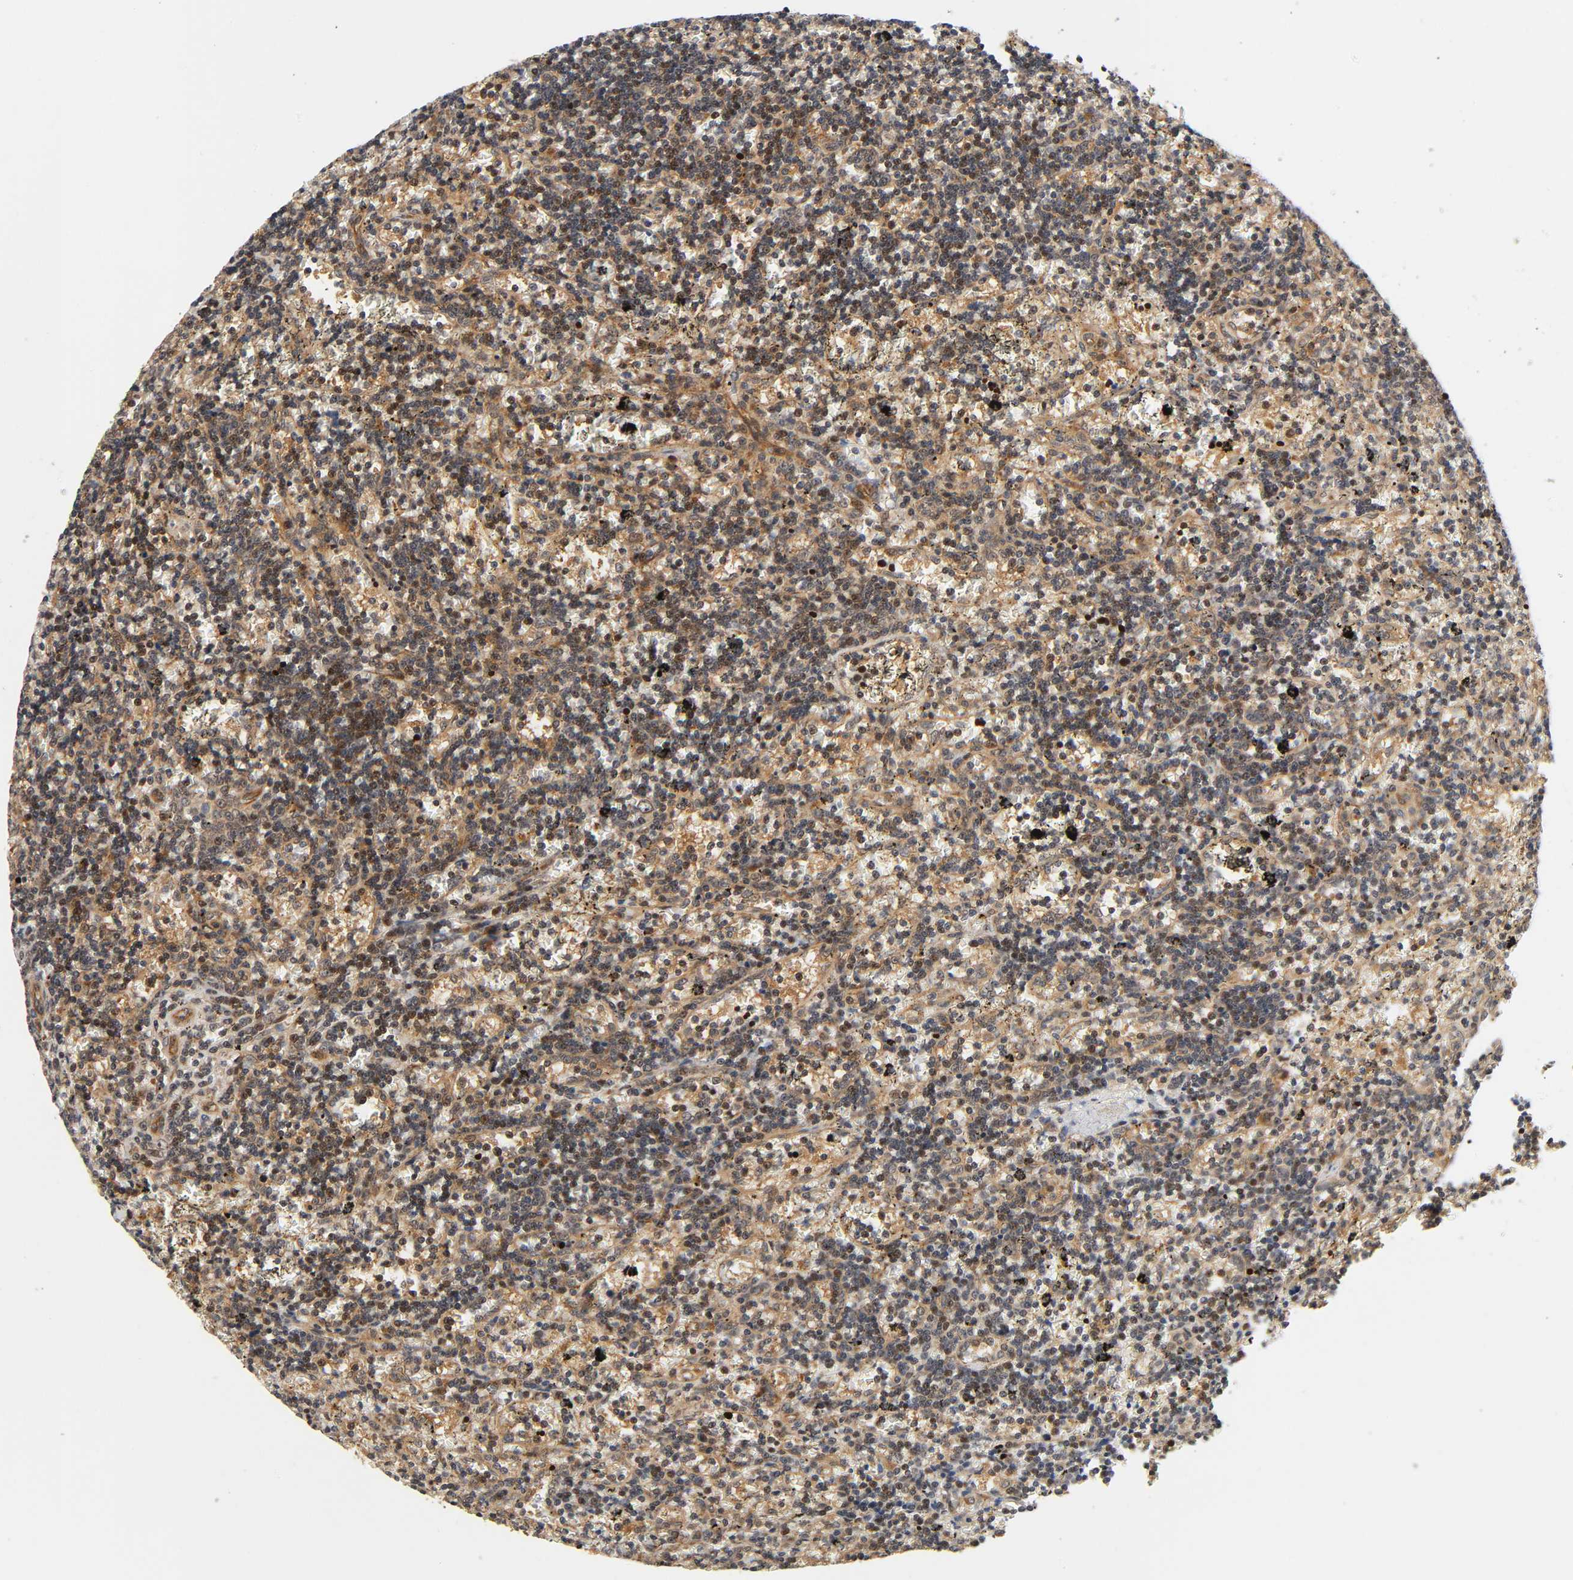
{"staining": {"intensity": "moderate", "quantity": "<25%", "location": "cytoplasmic/membranous,nuclear"}, "tissue": "lymphoma", "cell_type": "Tumor cells", "image_type": "cancer", "snomed": [{"axis": "morphology", "description": "Malignant lymphoma, non-Hodgkin's type, Low grade"}, {"axis": "topography", "description": "Spleen"}], "caption": "Human lymphoma stained for a protein (brown) shows moderate cytoplasmic/membranous and nuclear positive positivity in approximately <25% of tumor cells.", "gene": "IQCJ-SCHIP1", "patient": {"sex": "male", "age": 60}}